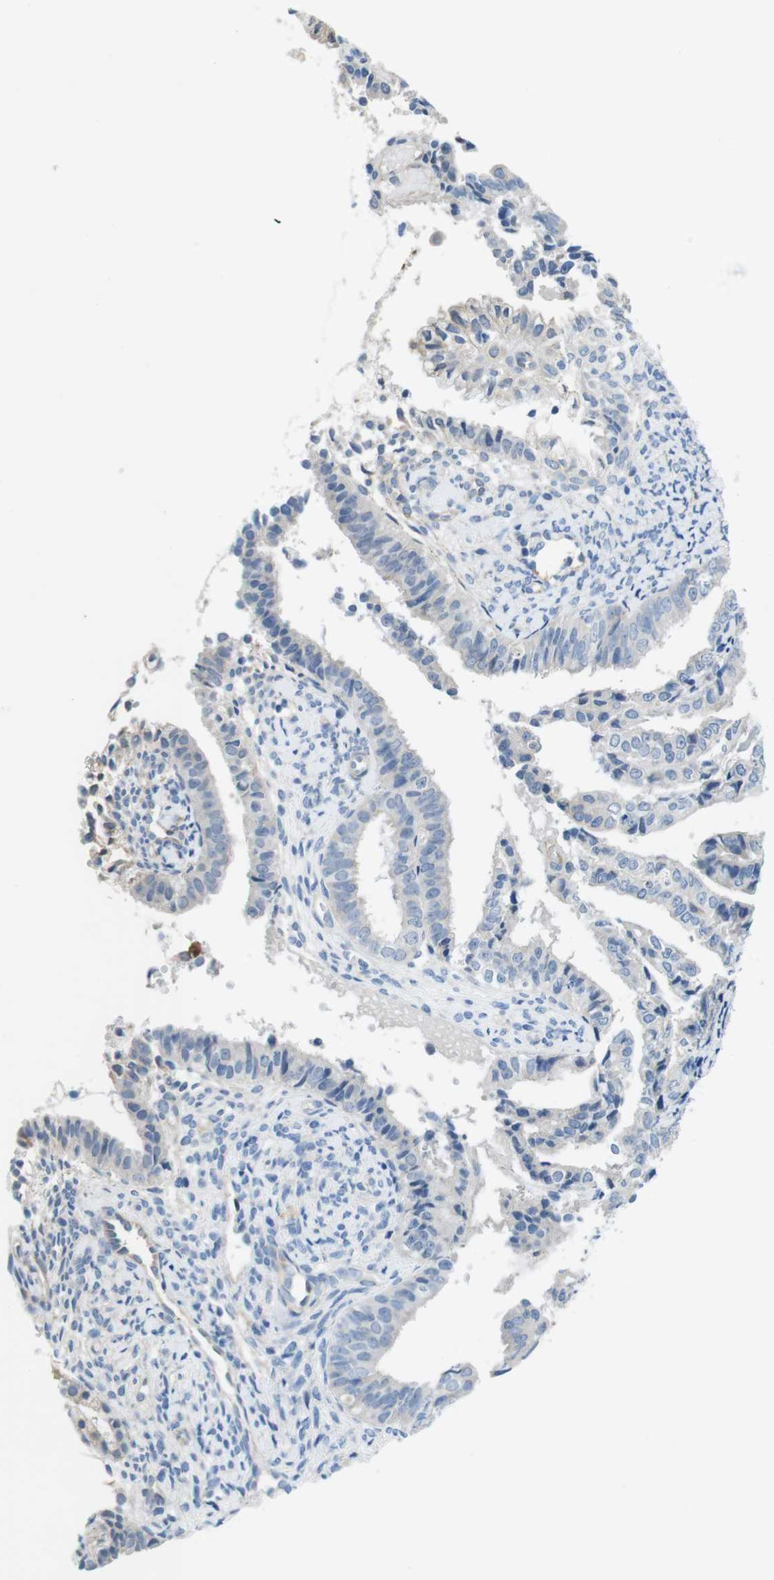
{"staining": {"intensity": "negative", "quantity": "none", "location": "none"}, "tissue": "endometrial cancer", "cell_type": "Tumor cells", "image_type": "cancer", "snomed": [{"axis": "morphology", "description": "Adenocarcinoma, NOS"}, {"axis": "topography", "description": "Endometrium"}], "caption": "Tumor cells are negative for protein expression in human adenocarcinoma (endometrial).", "gene": "CDH8", "patient": {"sex": "female", "age": 63}}